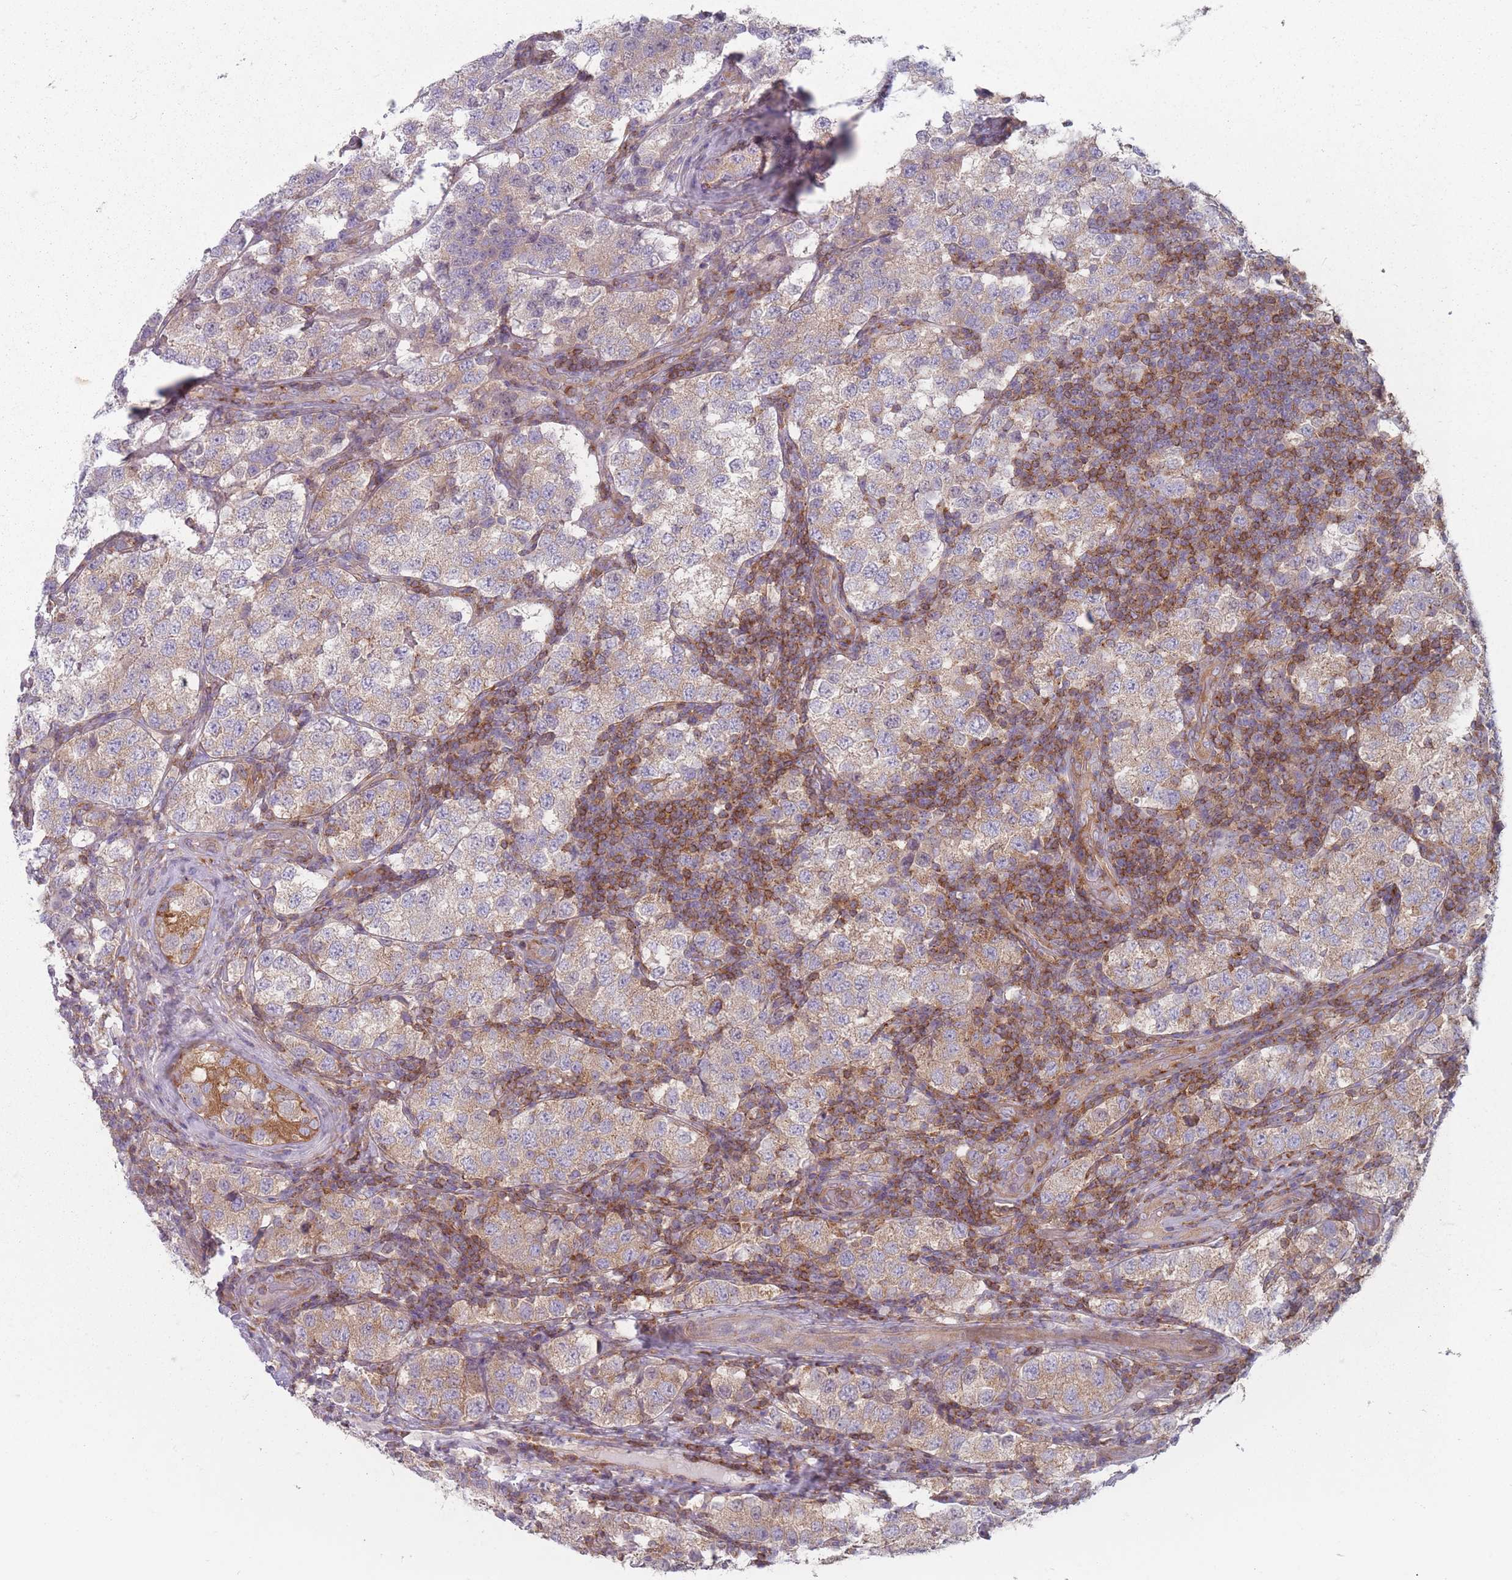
{"staining": {"intensity": "weak", "quantity": ">75%", "location": "cytoplasmic/membranous"}, "tissue": "testis cancer", "cell_type": "Tumor cells", "image_type": "cancer", "snomed": [{"axis": "morphology", "description": "Seminoma, NOS"}, {"axis": "topography", "description": "Testis"}], "caption": "DAB immunohistochemical staining of seminoma (testis) reveals weak cytoplasmic/membranous protein positivity in approximately >75% of tumor cells.", "gene": "HSBP1L1", "patient": {"sex": "male", "age": 34}}